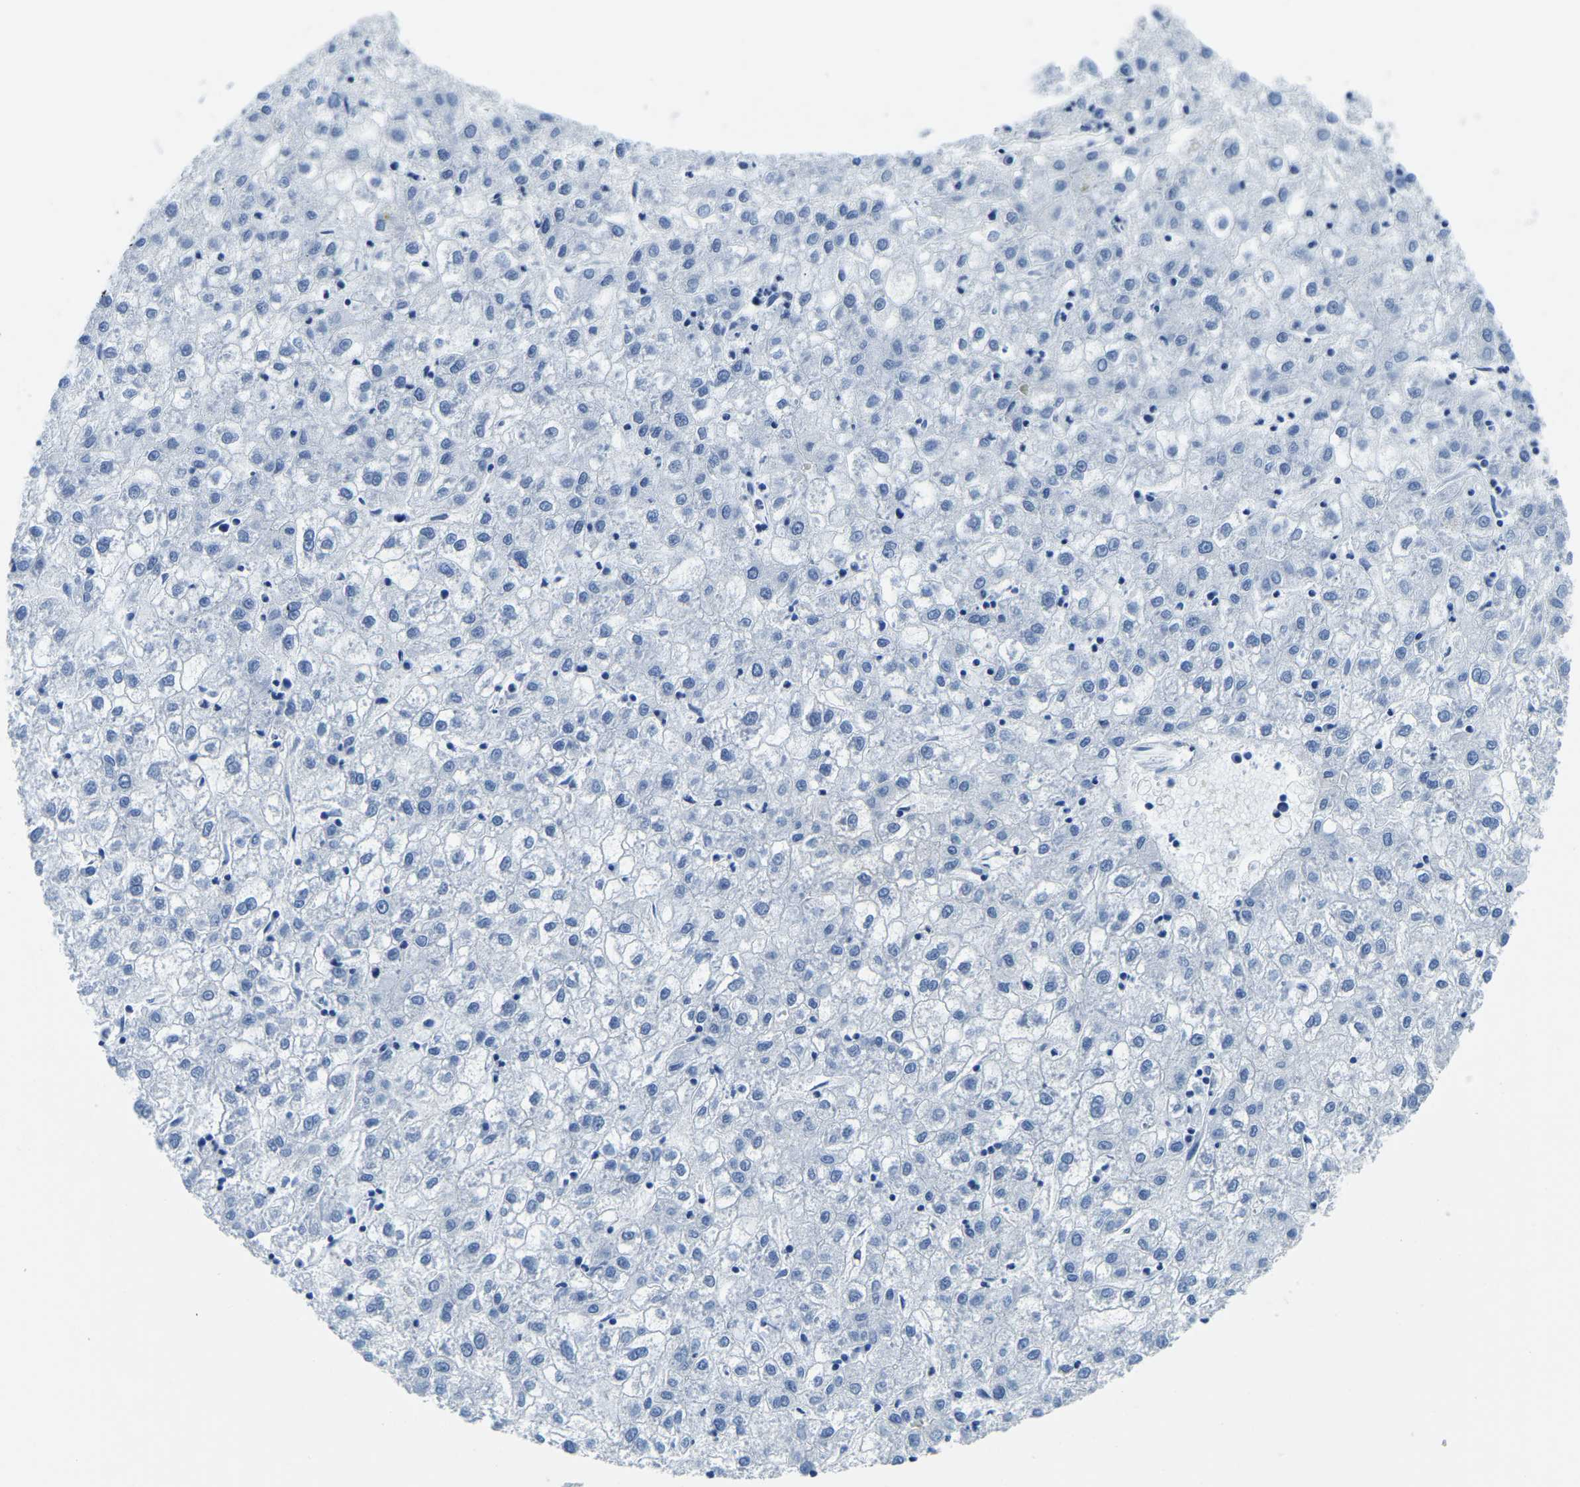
{"staining": {"intensity": "negative", "quantity": "none", "location": "none"}, "tissue": "liver cancer", "cell_type": "Tumor cells", "image_type": "cancer", "snomed": [{"axis": "morphology", "description": "Carcinoma, Hepatocellular, NOS"}, {"axis": "topography", "description": "Liver"}], "caption": "IHC image of human hepatocellular carcinoma (liver) stained for a protein (brown), which demonstrates no positivity in tumor cells.", "gene": "BNIP3L", "patient": {"sex": "male", "age": 72}}